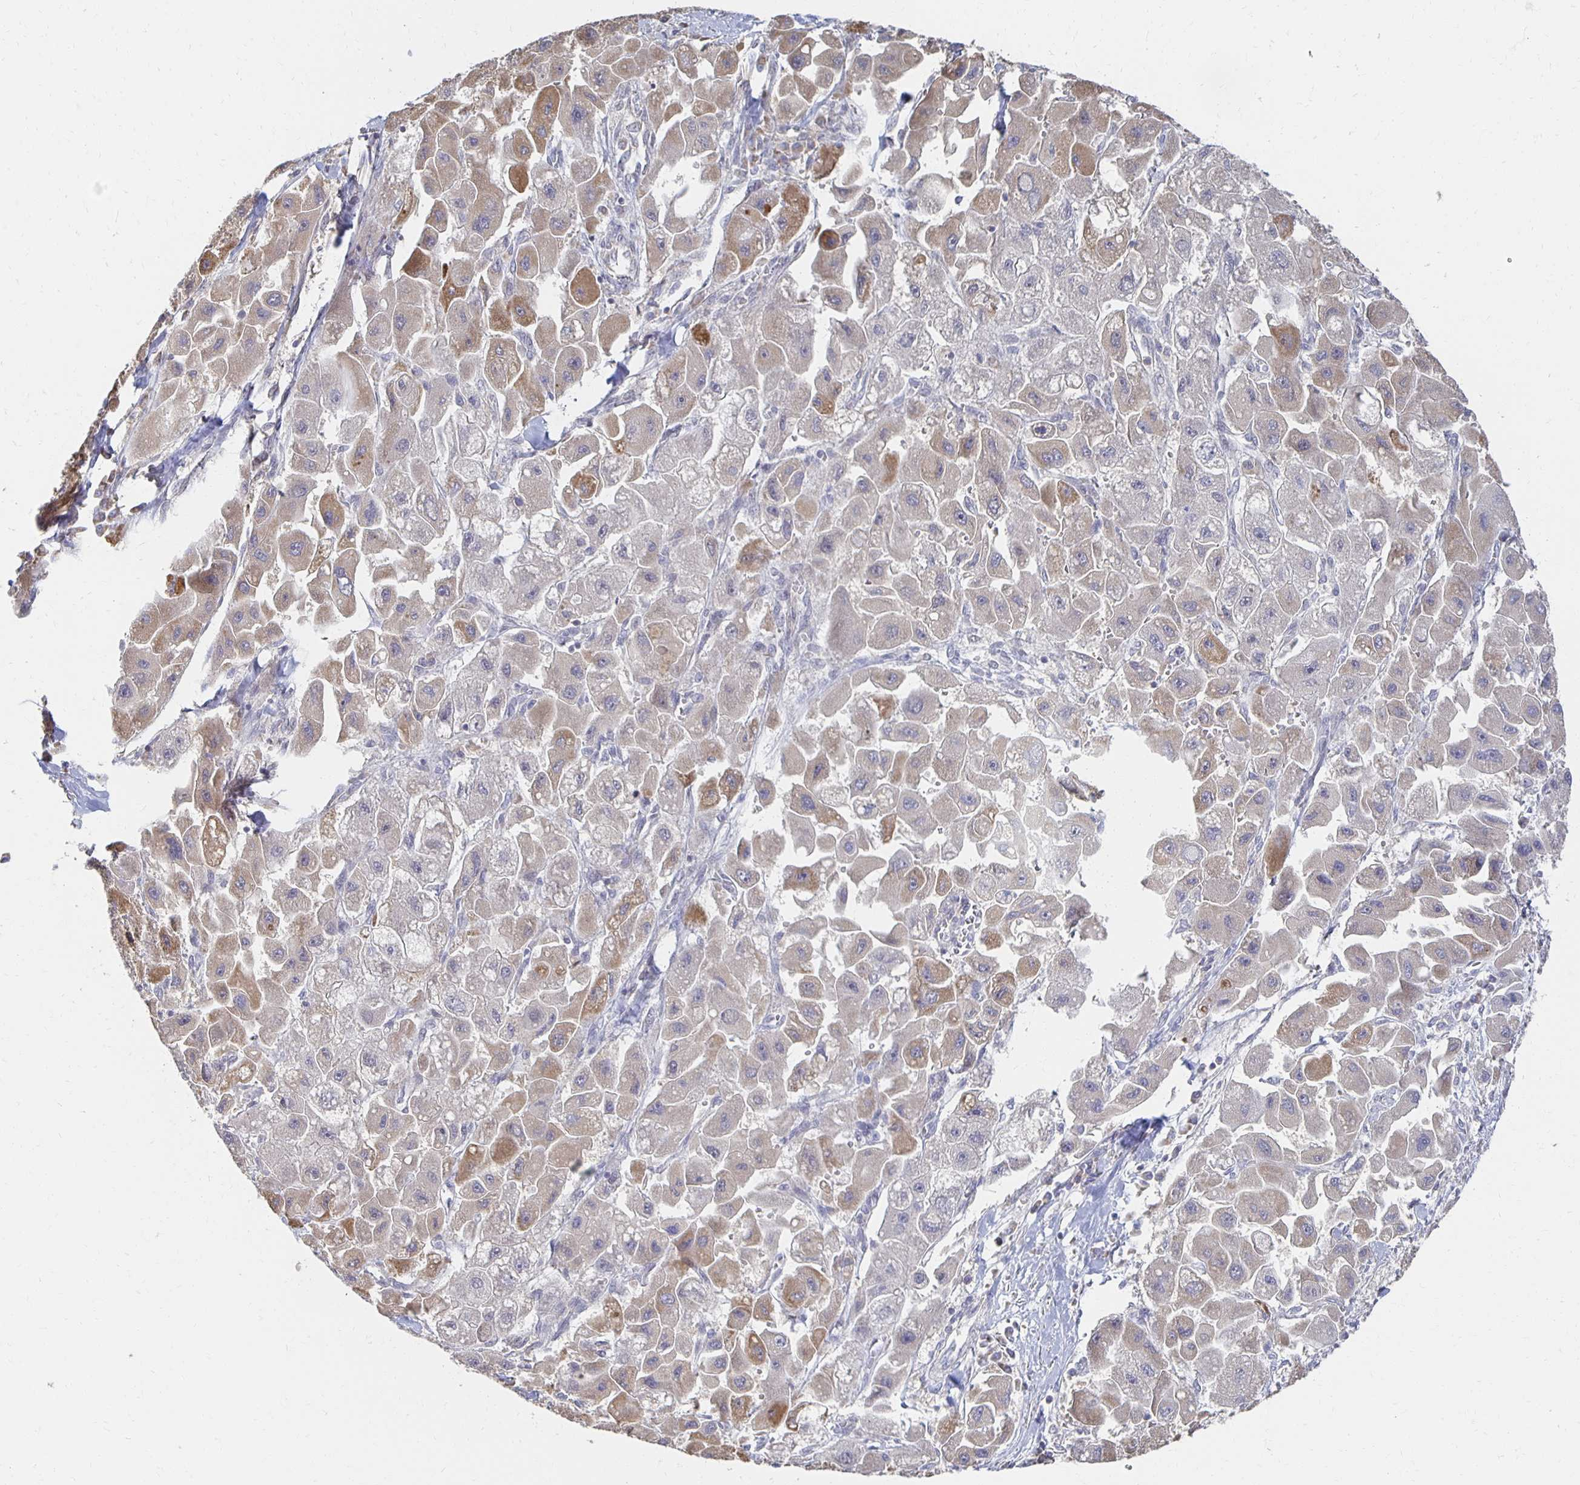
{"staining": {"intensity": "weak", "quantity": "25%-75%", "location": "cytoplasmic/membranous"}, "tissue": "liver cancer", "cell_type": "Tumor cells", "image_type": "cancer", "snomed": [{"axis": "morphology", "description": "Carcinoma, Hepatocellular, NOS"}, {"axis": "topography", "description": "Liver"}], "caption": "This micrograph displays liver hepatocellular carcinoma stained with immunohistochemistry (IHC) to label a protein in brown. The cytoplasmic/membranous of tumor cells show weak positivity for the protein. Nuclei are counter-stained blue.", "gene": "NKX2-8", "patient": {"sex": "male", "age": 24}}